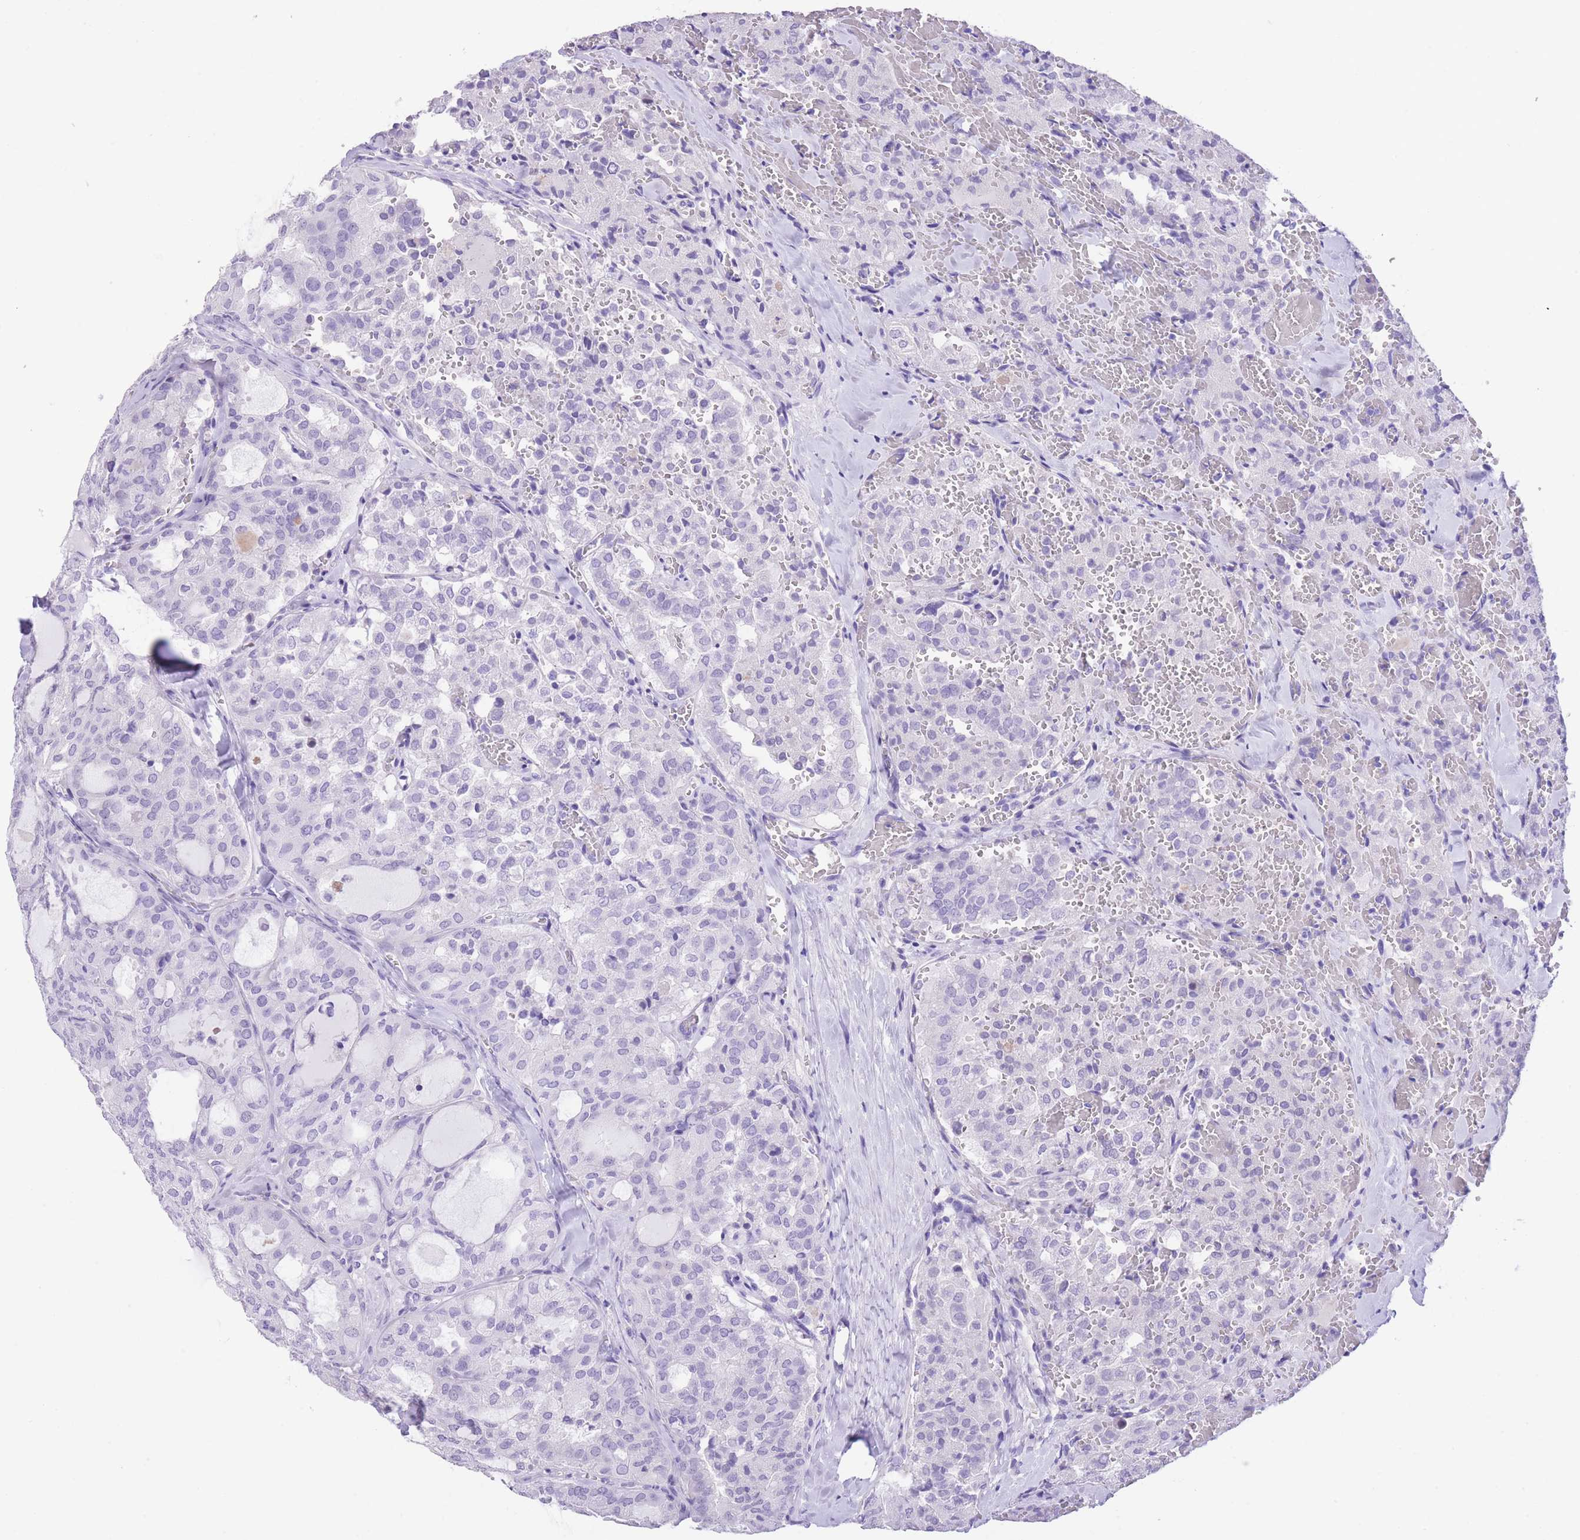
{"staining": {"intensity": "negative", "quantity": "none", "location": "none"}, "tissue": "thyroid cancer", "cell_type": "Tumor cells", "image_type": "cancer", "snomed": [{"axis": "morphology", "description": "Follicular adenoma carcinoma, NOS"}, {"axis": "topography", "description": "Thyroid gland"}], "caption": "Tumor cells are negative for brown protein staining in thyroid cancer.", "gene": "RAI2", "patient": {"sex": "male", "age": 75}}